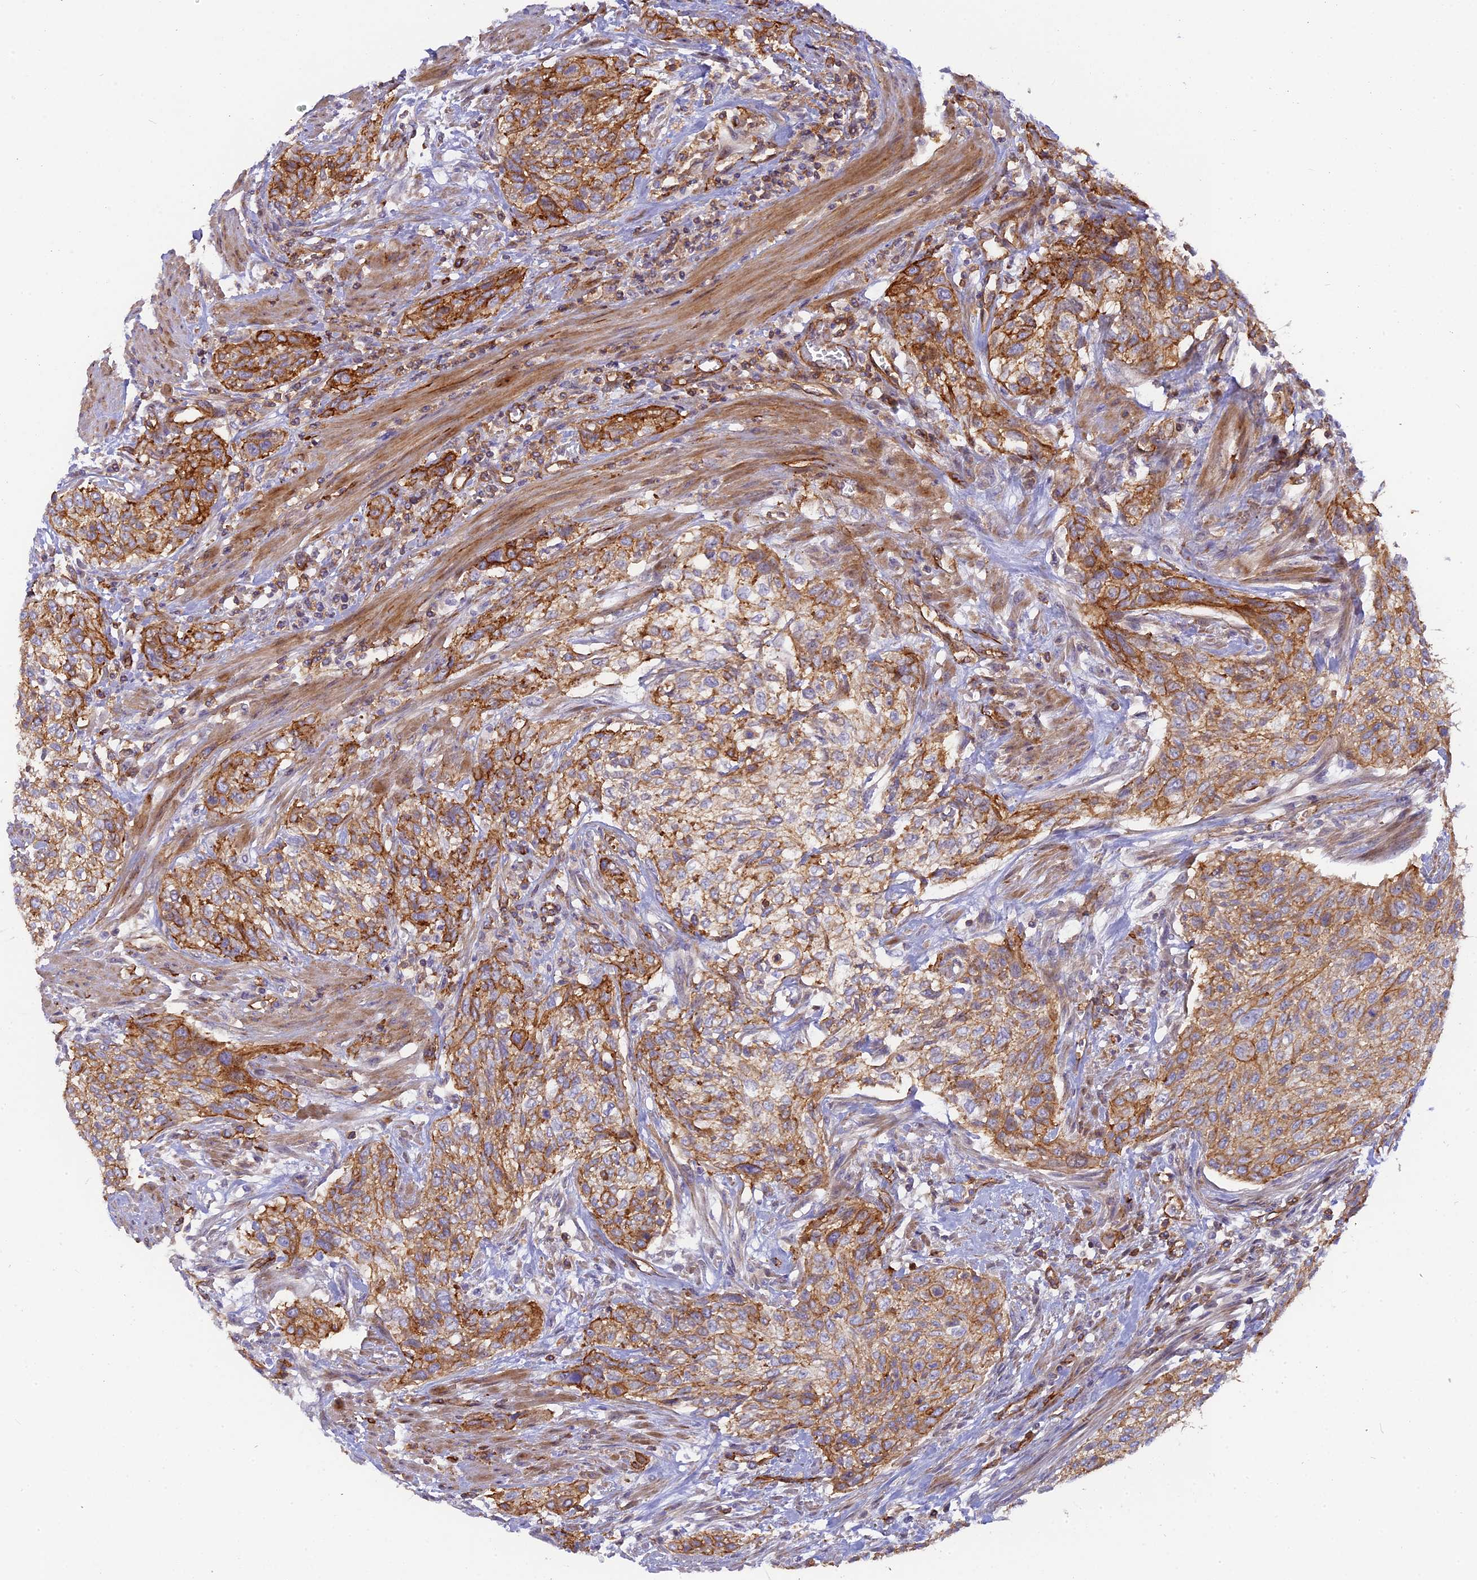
{"staining": {"intensity": "moderate", "quantity": ">75%", "location": "cytoplasmic/membranous"}, "tissue": "urothelial cancer", "cell_type": "Tumor cells", "image_type": "cancer", "snomed": [{"axis": "morphology", "description": "Urothelial carcinoma, High grade"}, {"axis": "topography", "description": "Urinary bladder"}], "caption": "This micrograph demonstrates immunohistochemistry staining of high-grade urothelial carcinoma, with medium moderate cytoplasmic/membranous positivity in about >75% of tumor cells.", "gene": "CNBD2", "patient": {"sex": "male", "age": 35}}